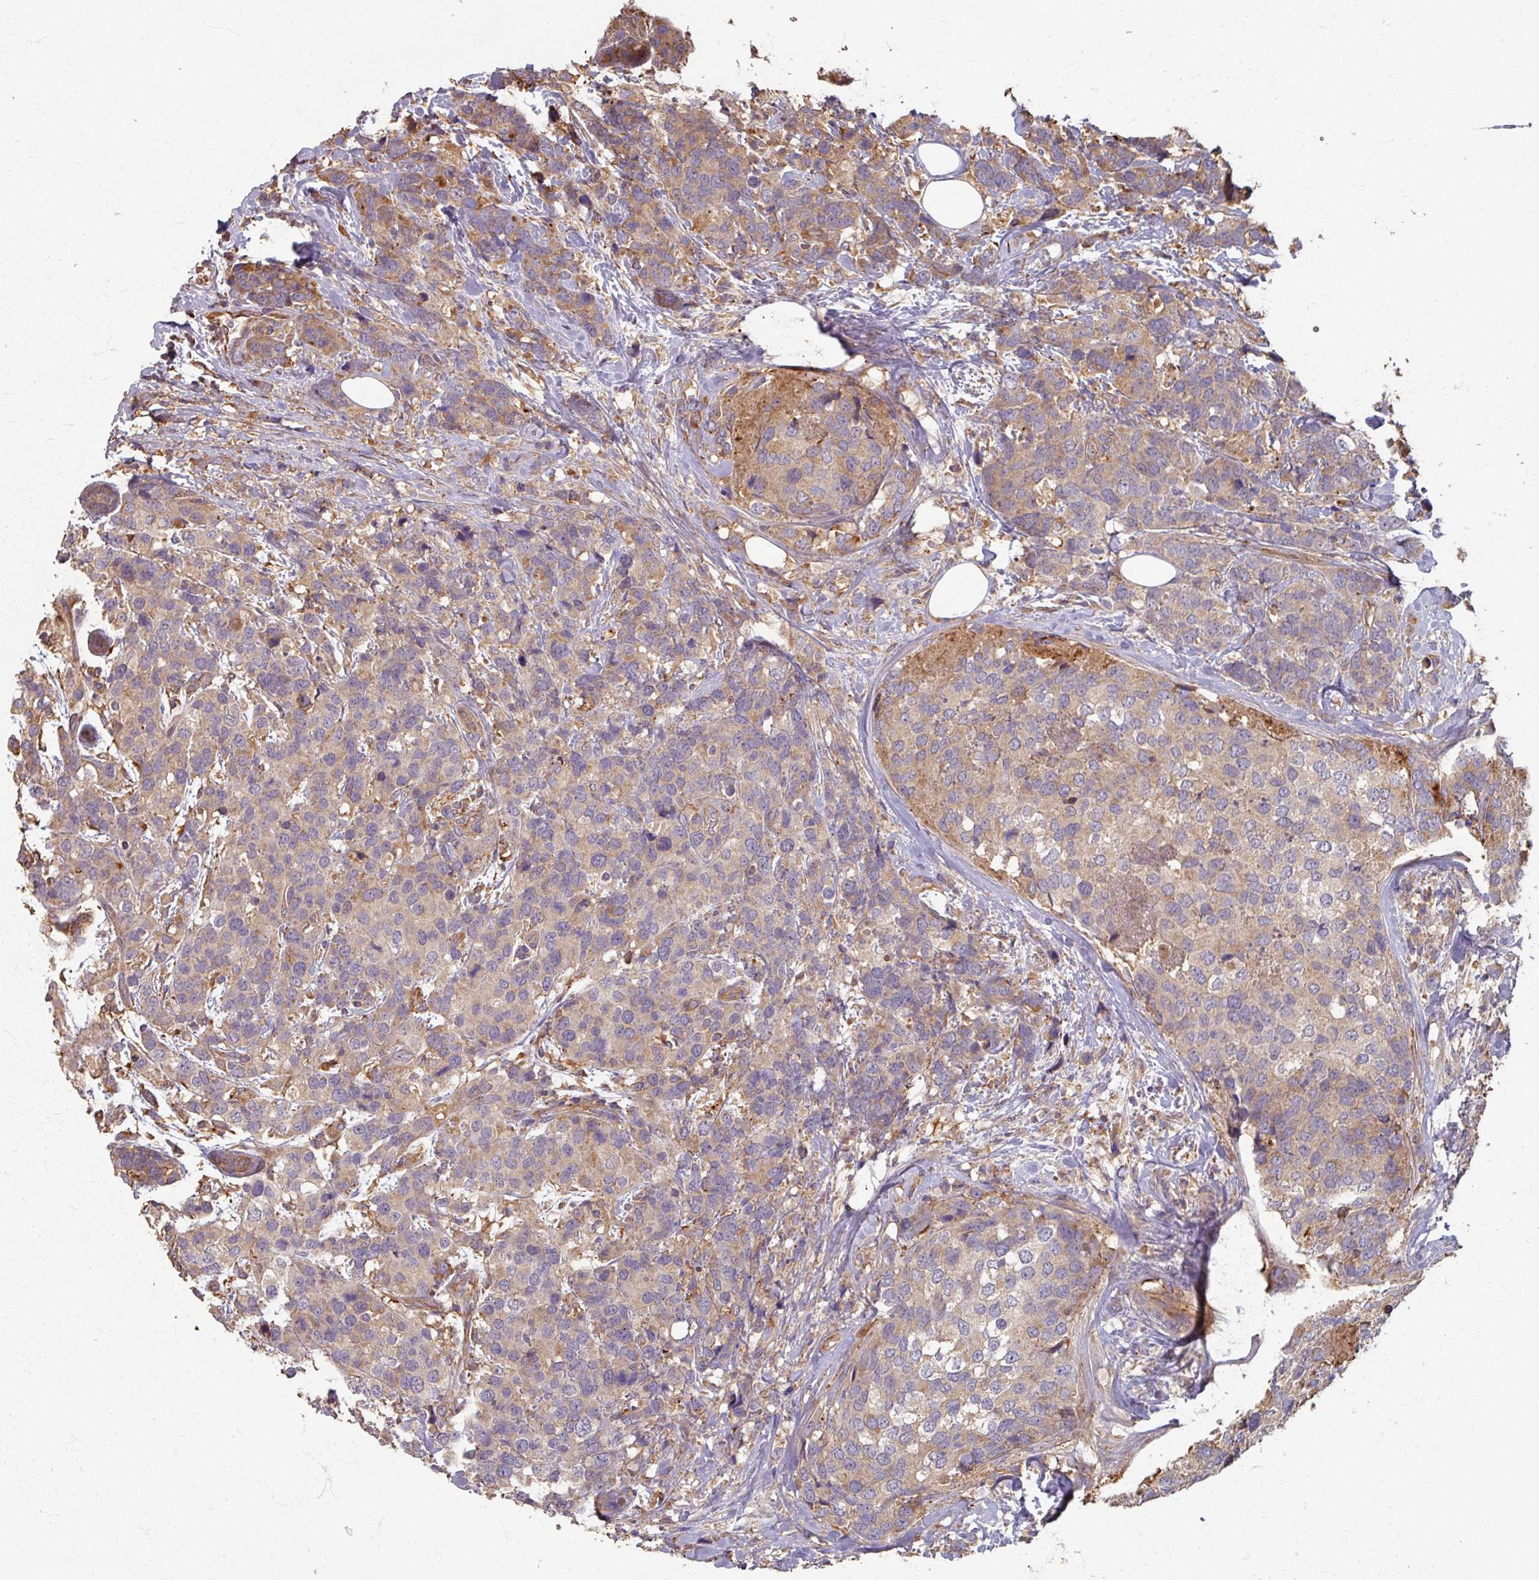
{"staining": {"intensity": "weak", "quantity": "25%-75%", "location": "cytoplasmic/membranous"}, "tissue": "breast cancer", "cell_type": "Tumor cells", "image_type": "cancer", "snomed": [{"axis": "morphology", "description": "Lobular carcinoma"}, {"axis": "topography", "description": "Breast"}], "caption": "Protein expression analysis of lobular carcinoma (breast) demonstrates weak cytoplasmic/membranous positivity in about 25%-75% of tumor cells.", "gene": "CCDC68", "patient": {"sex": "female", "age": 59}}